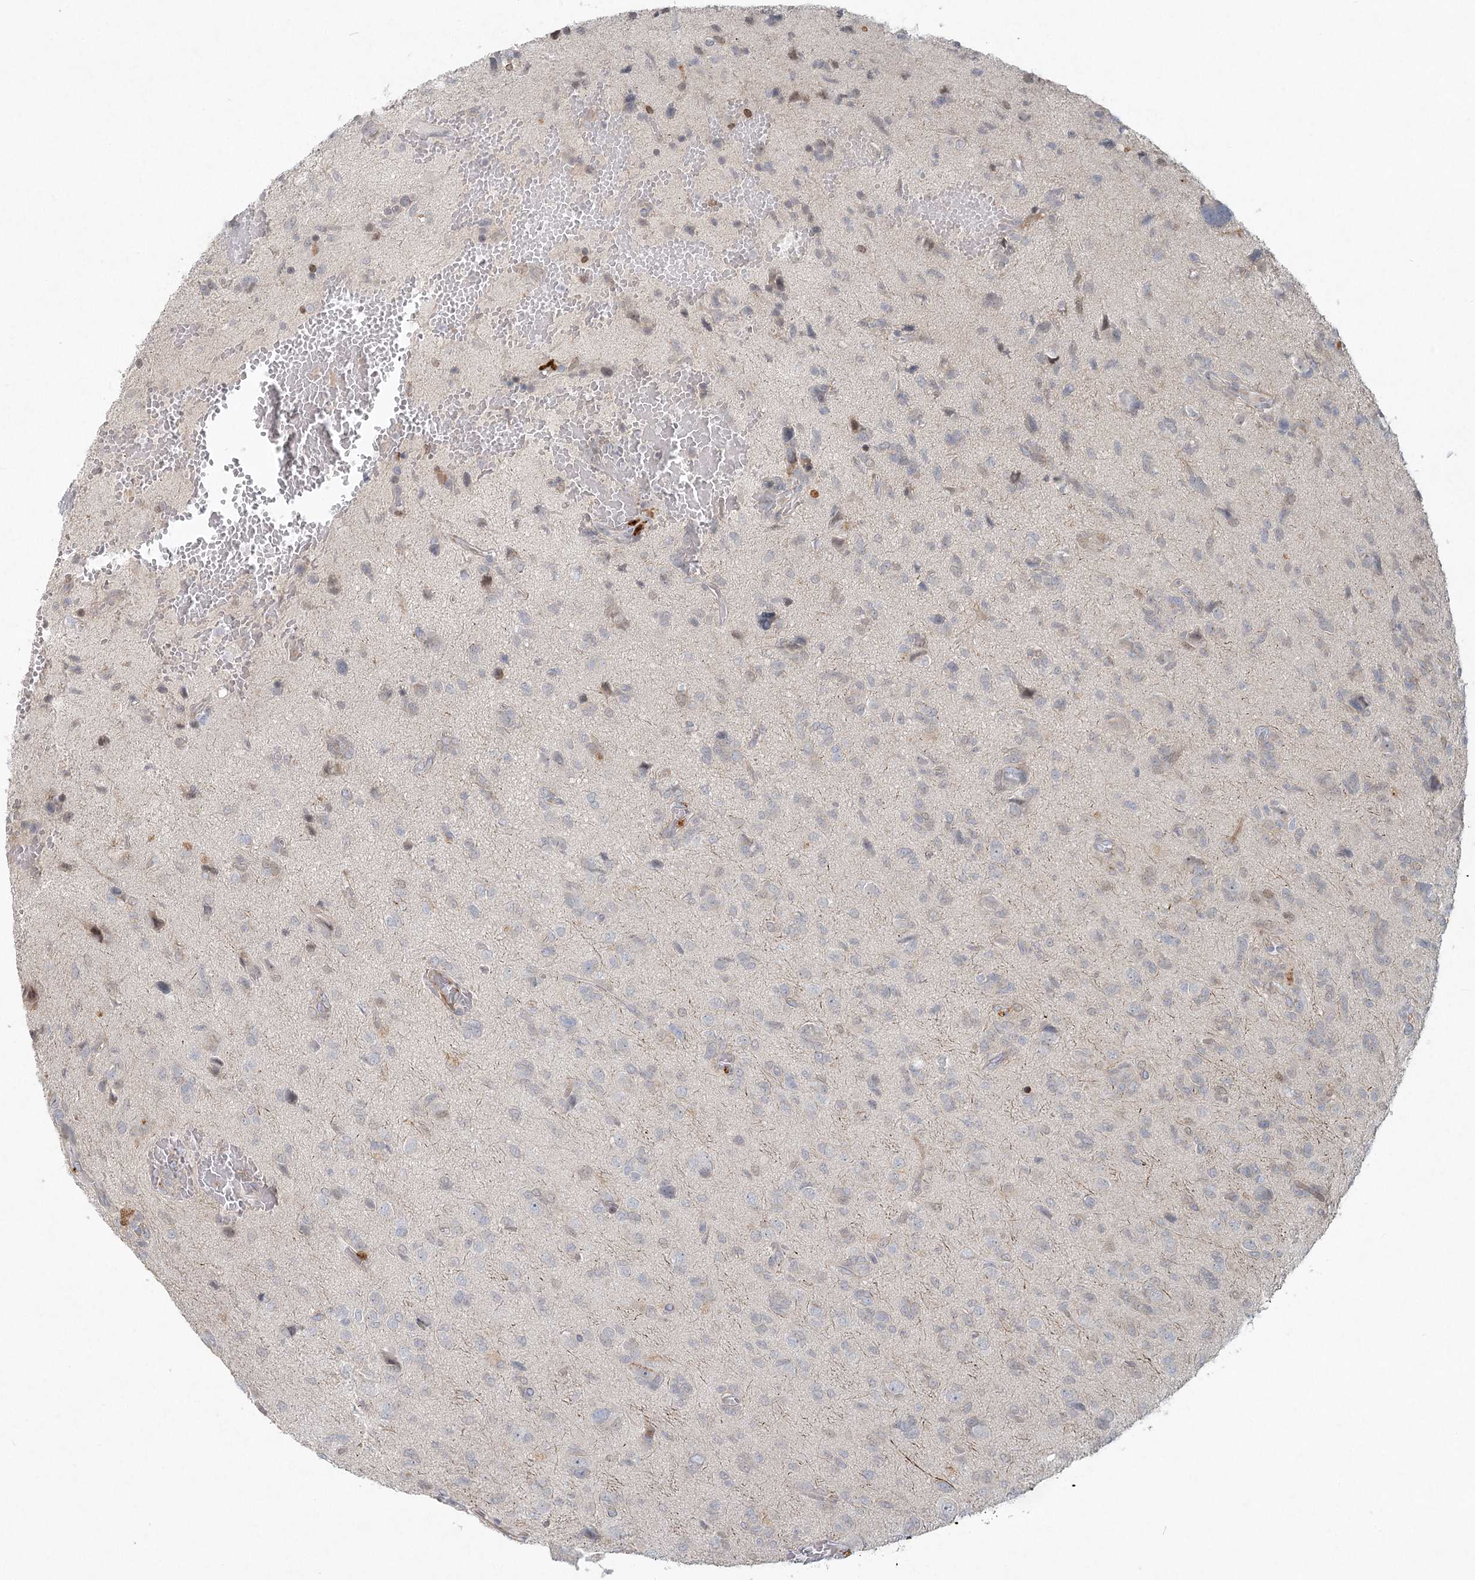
{"staining": {"intensity": "negative", "quantity": "none", "location": "none"}, "tissue": "glioma", "cell_type": "Tumor cells", "image_type": "cancer", "snomed": [{"axis": "morphology", "description": "Glioma, malignant, High grade"}, {"axis": "topography", "description": "Brain"}], "caption": "The immunohistochemistry (IHC) photomicrograph has no significant staining in tumor cells of glioma tissue. (Immunohistochemistry, brightfield microscopy, high magnification).", "gene": "LRP2BP", "patient": {"sex": "female", "age": 59}}